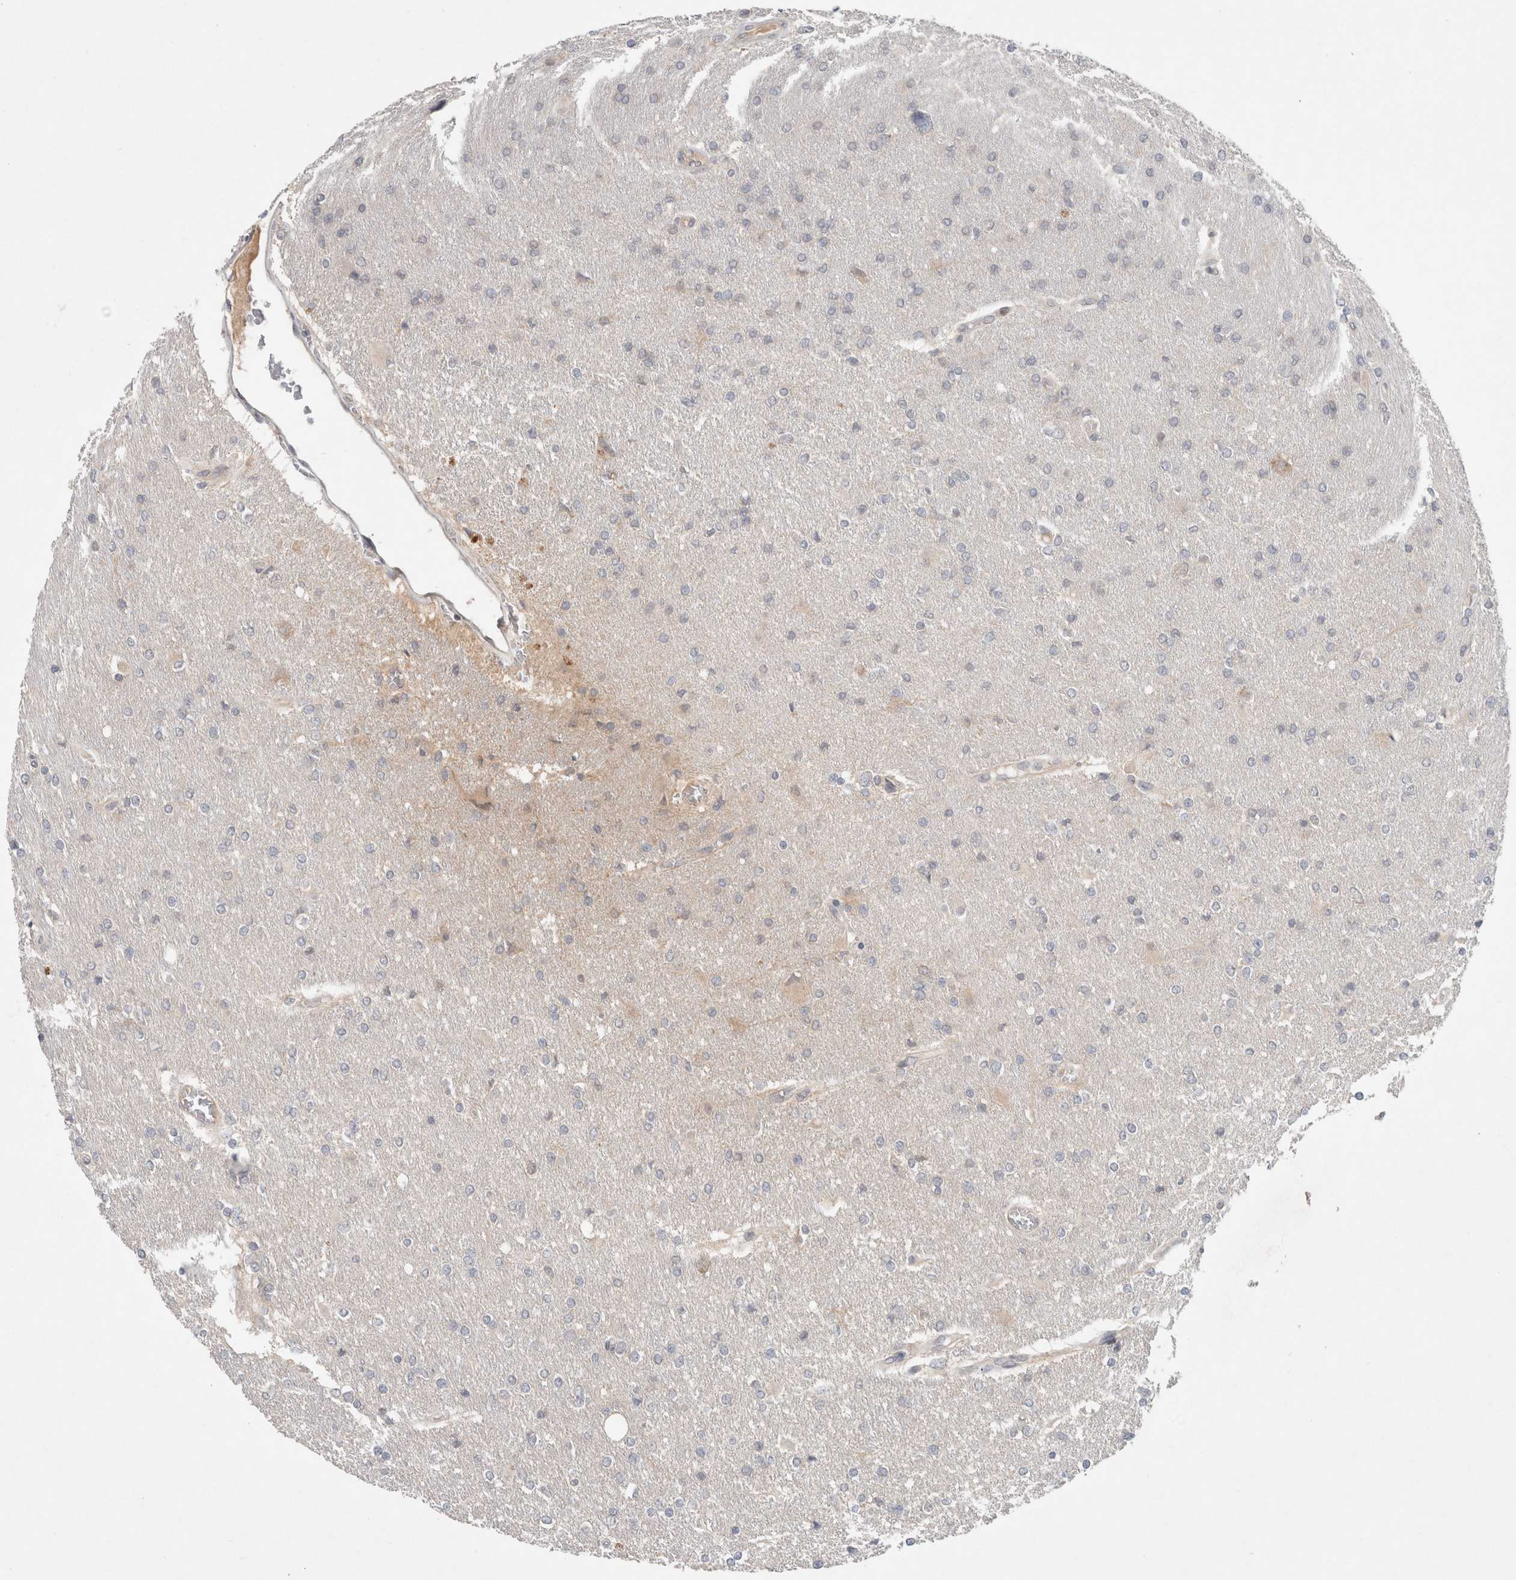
{"staining": {"intensity": "negative", "quantity": "none", "location": "none"}, "tissue": "glioma", "cell_type": "Tumor cells", "image_type": "cancer", "snomed": [{"axis": "morphology", "description": "Glioma, malignant, High grade"}, {"axis": "topography", "description": "Cerebral cortex"}], "caption": "Malignant high-grade glioma stained for a protein using immunohistochemistry (IHC) demonstrates no positivity tumor cells.", "gene": "RASAL2", "patient": {"sex": "female", "age": 36}}